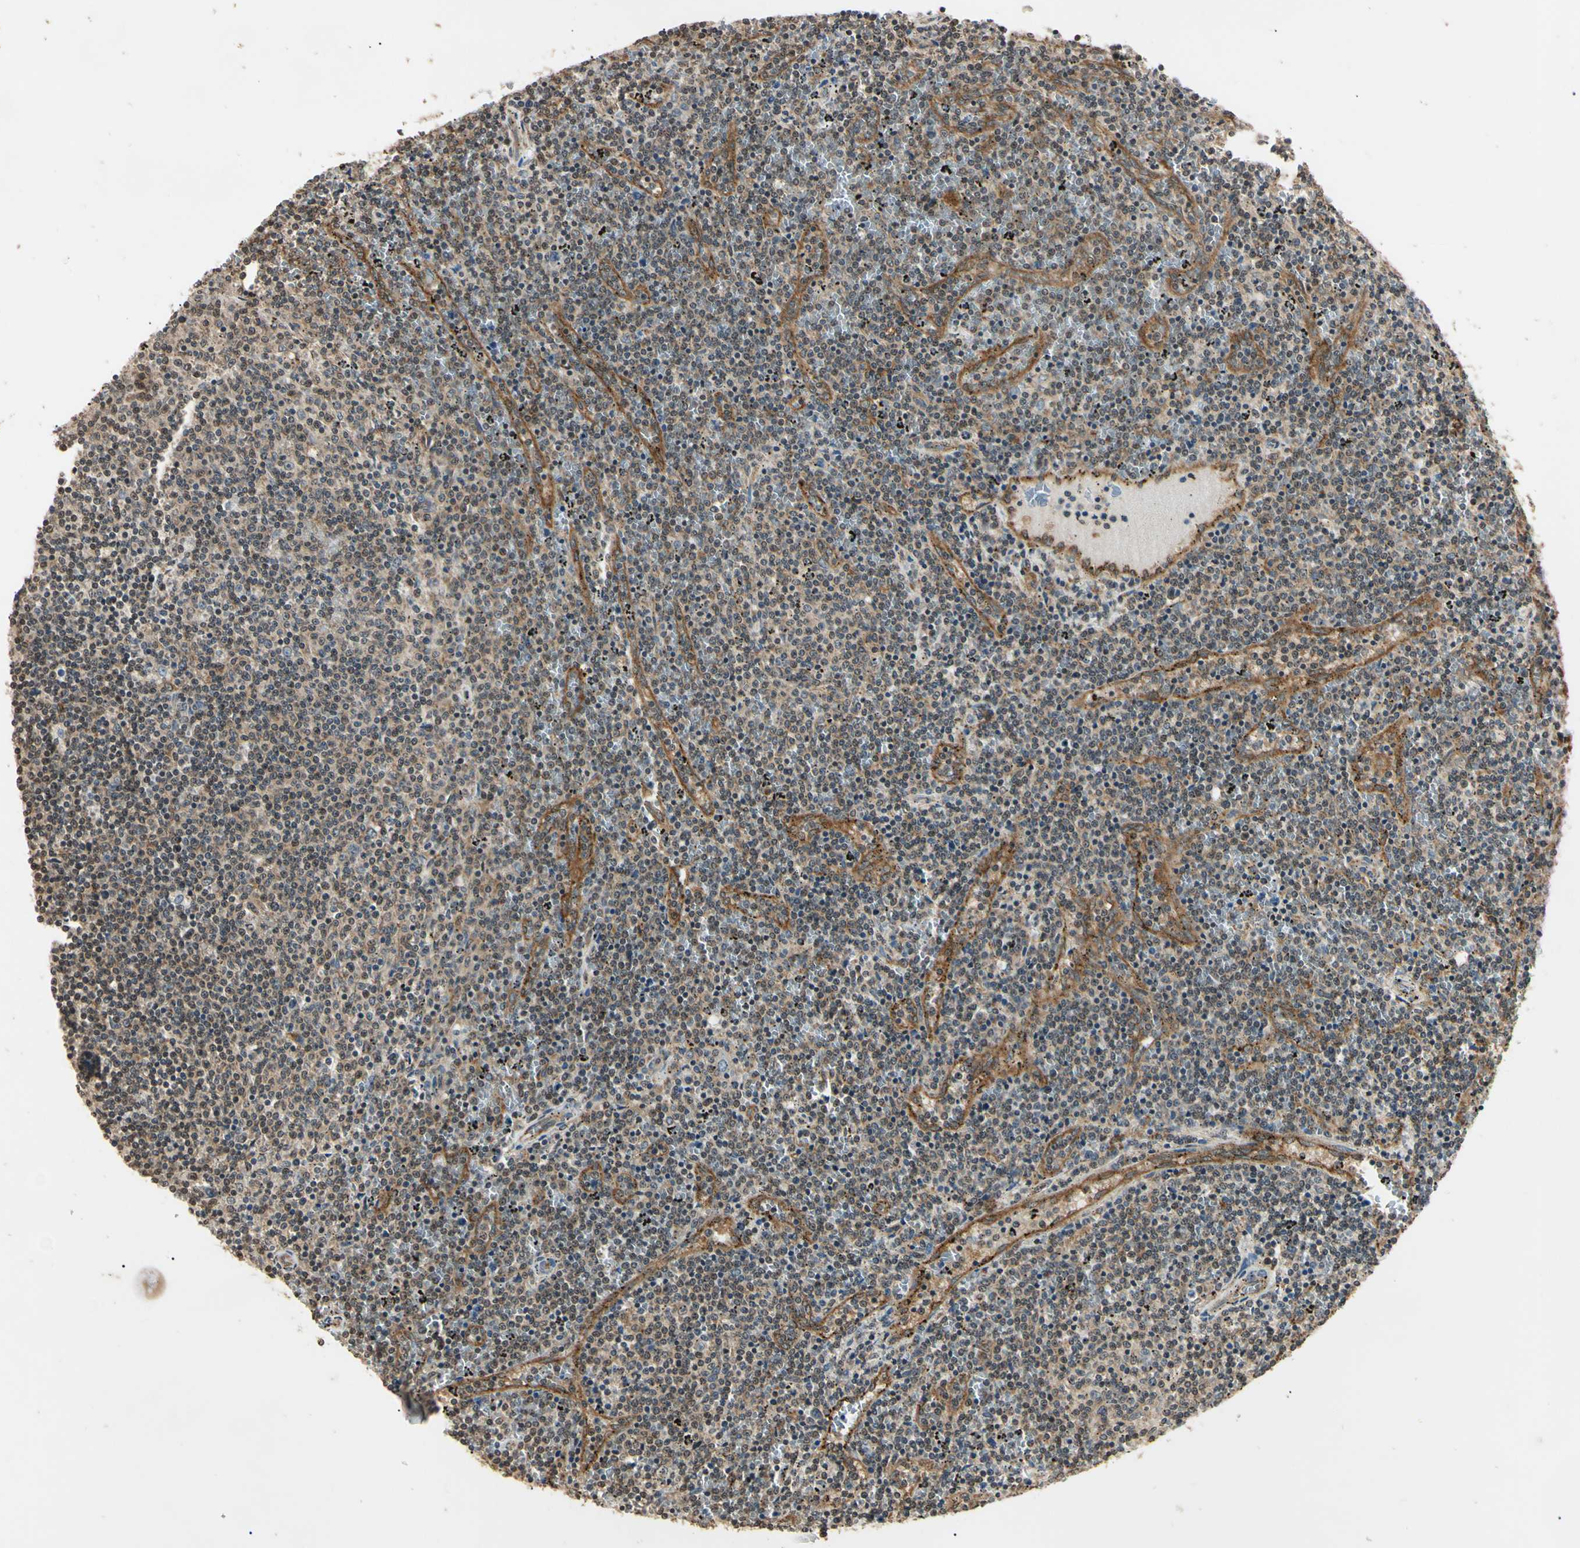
{"staining": {"intensity": "weak", "quantity": "25%-75%", "location": "cytoplasmic/membranous"}, "tissue": "lymphoma", "cell_type": "Tumor cells", "image_type": "cancer", "snomed": [{"axis": "morphology", "description": "Malignant lymphoma, non-Hodgkin's type, Low grade"}, {"axis": "topography", "description": "Spleen"}], "caption": "Lymphoma tissue reveals weak cytoplasmic/membranous positivity in about 25%-75% of tumor cells, visualized by immunohistochemistry.", "gene": "EPN1", "patient": {"sex": "female", "age": 50}}